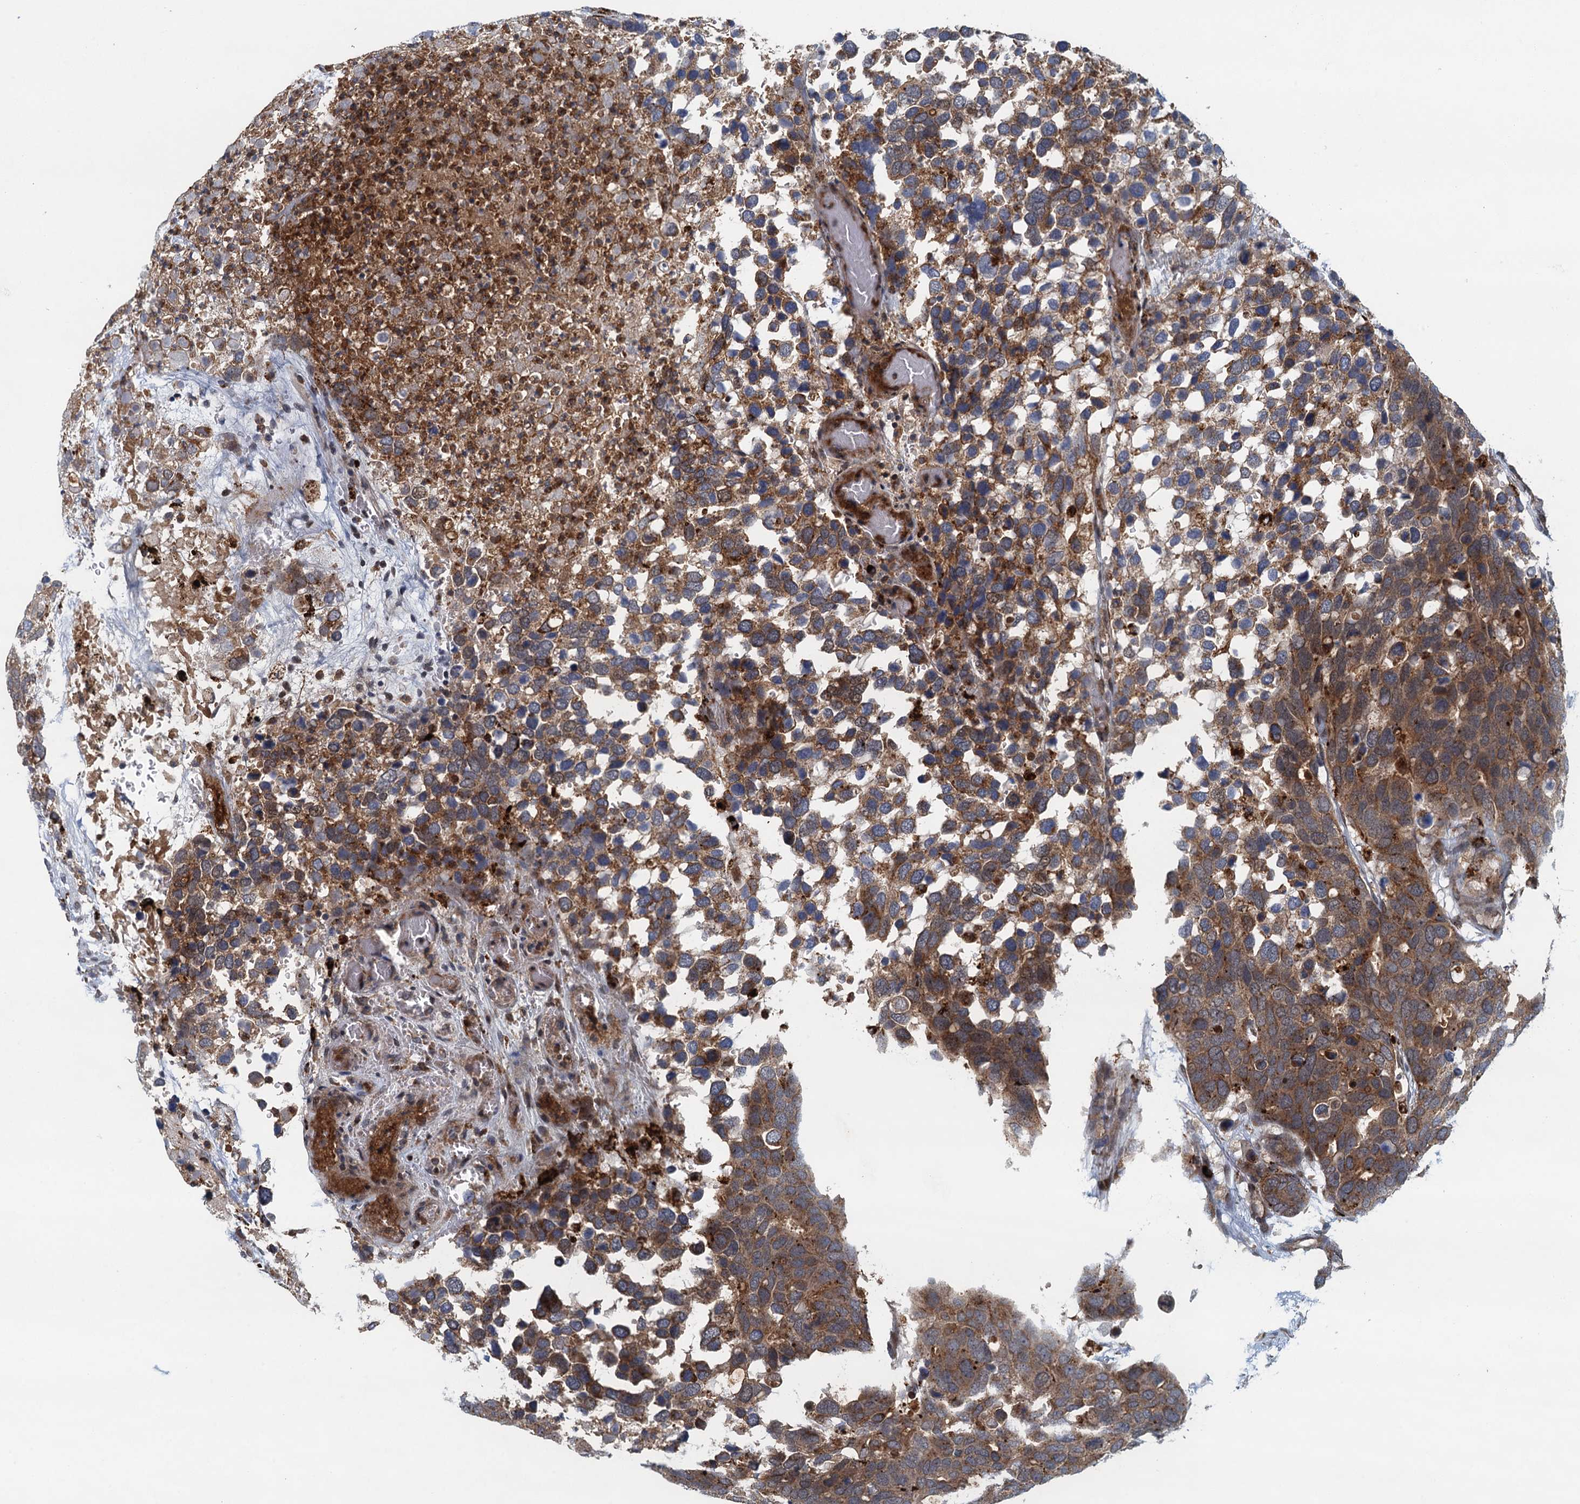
{"staining": {"intensity": "moderate", "quantity": ">75%", "location": "cytoplasmic/membranous"}, "tissue": "breast cancer", "cell_type": "Tumor cells", "image_type": "cancer", "snomed": [{"axis": "morphology", "description": "Duct carcinoma"}, {"axis": "topography", "description": "Breast"}], "caption": "High-power microscopy captured an immunohistochemistry (IHC) histopathology image of intraductal carcinoma (breast), revealing moderate cytoplasmic/membranous positivity in approximately >75% of tumor cells.", "gene": "NLRP10", "patient": {"sex": "female", "age": 83}}